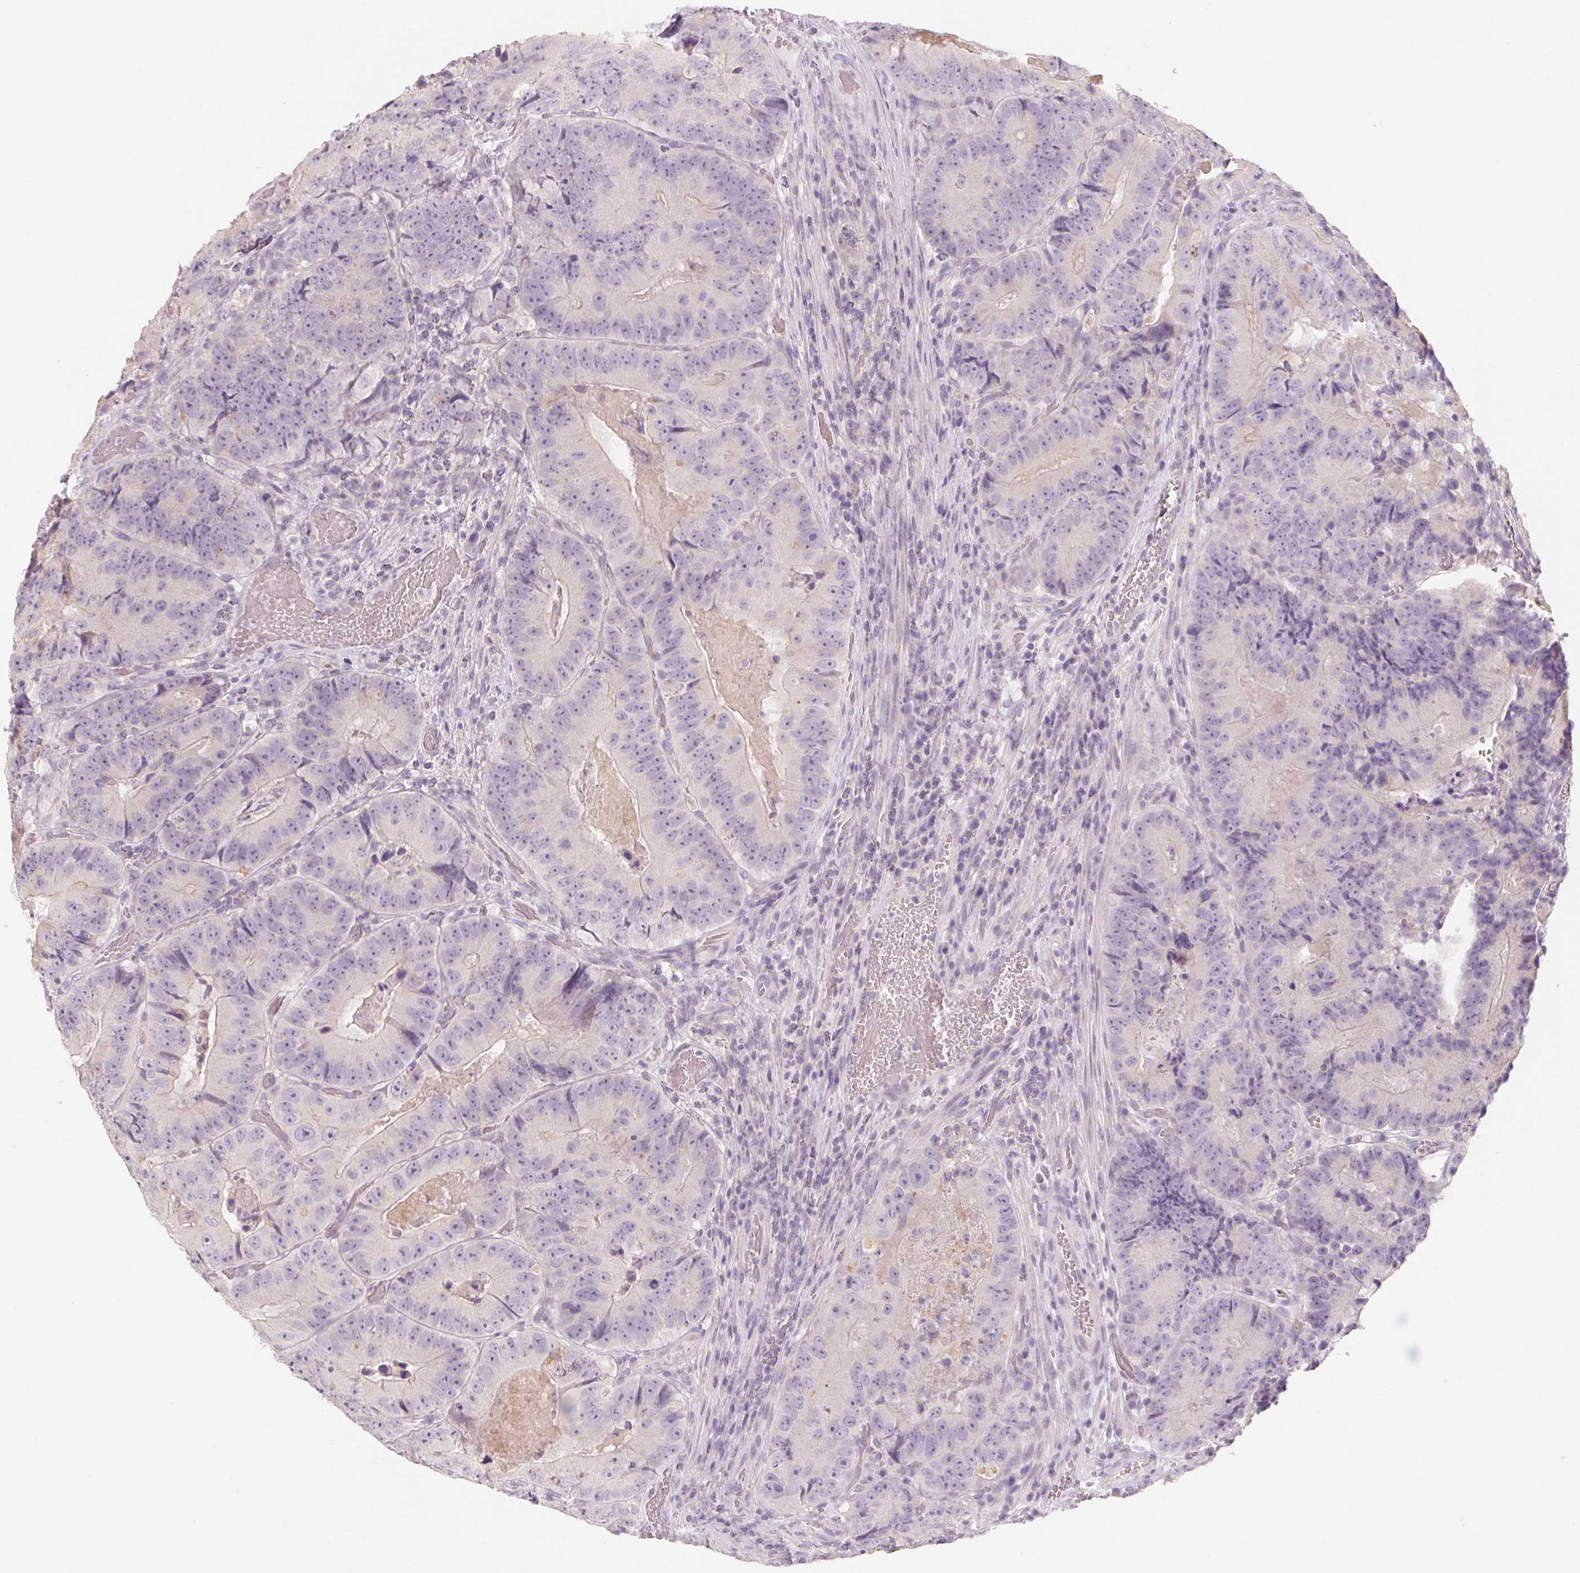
{"staining": {"intensity": "negative", "quantity": "none", "location": "none"}, "tissue": "colorectal cancer", "cell_type": "Tumor cells", "image_type": "cancer", "snomed": [{"axis": "morphology", "description": "Adenocarcinoma, NOS"}, {"axis": "topography", "description": "Colon"}], "caption": "DAB immunohistochemical staining of human colorectal cancer (adenocarcinoma) demonstrates no significant expression in tumor cells. Brightfield microscopy of IHC stained with DAB (brown) and hematoxylin (blue), captured at high magnification.", "gene": "POU1F1", "patient": {"sex": "female", "age": 86}}